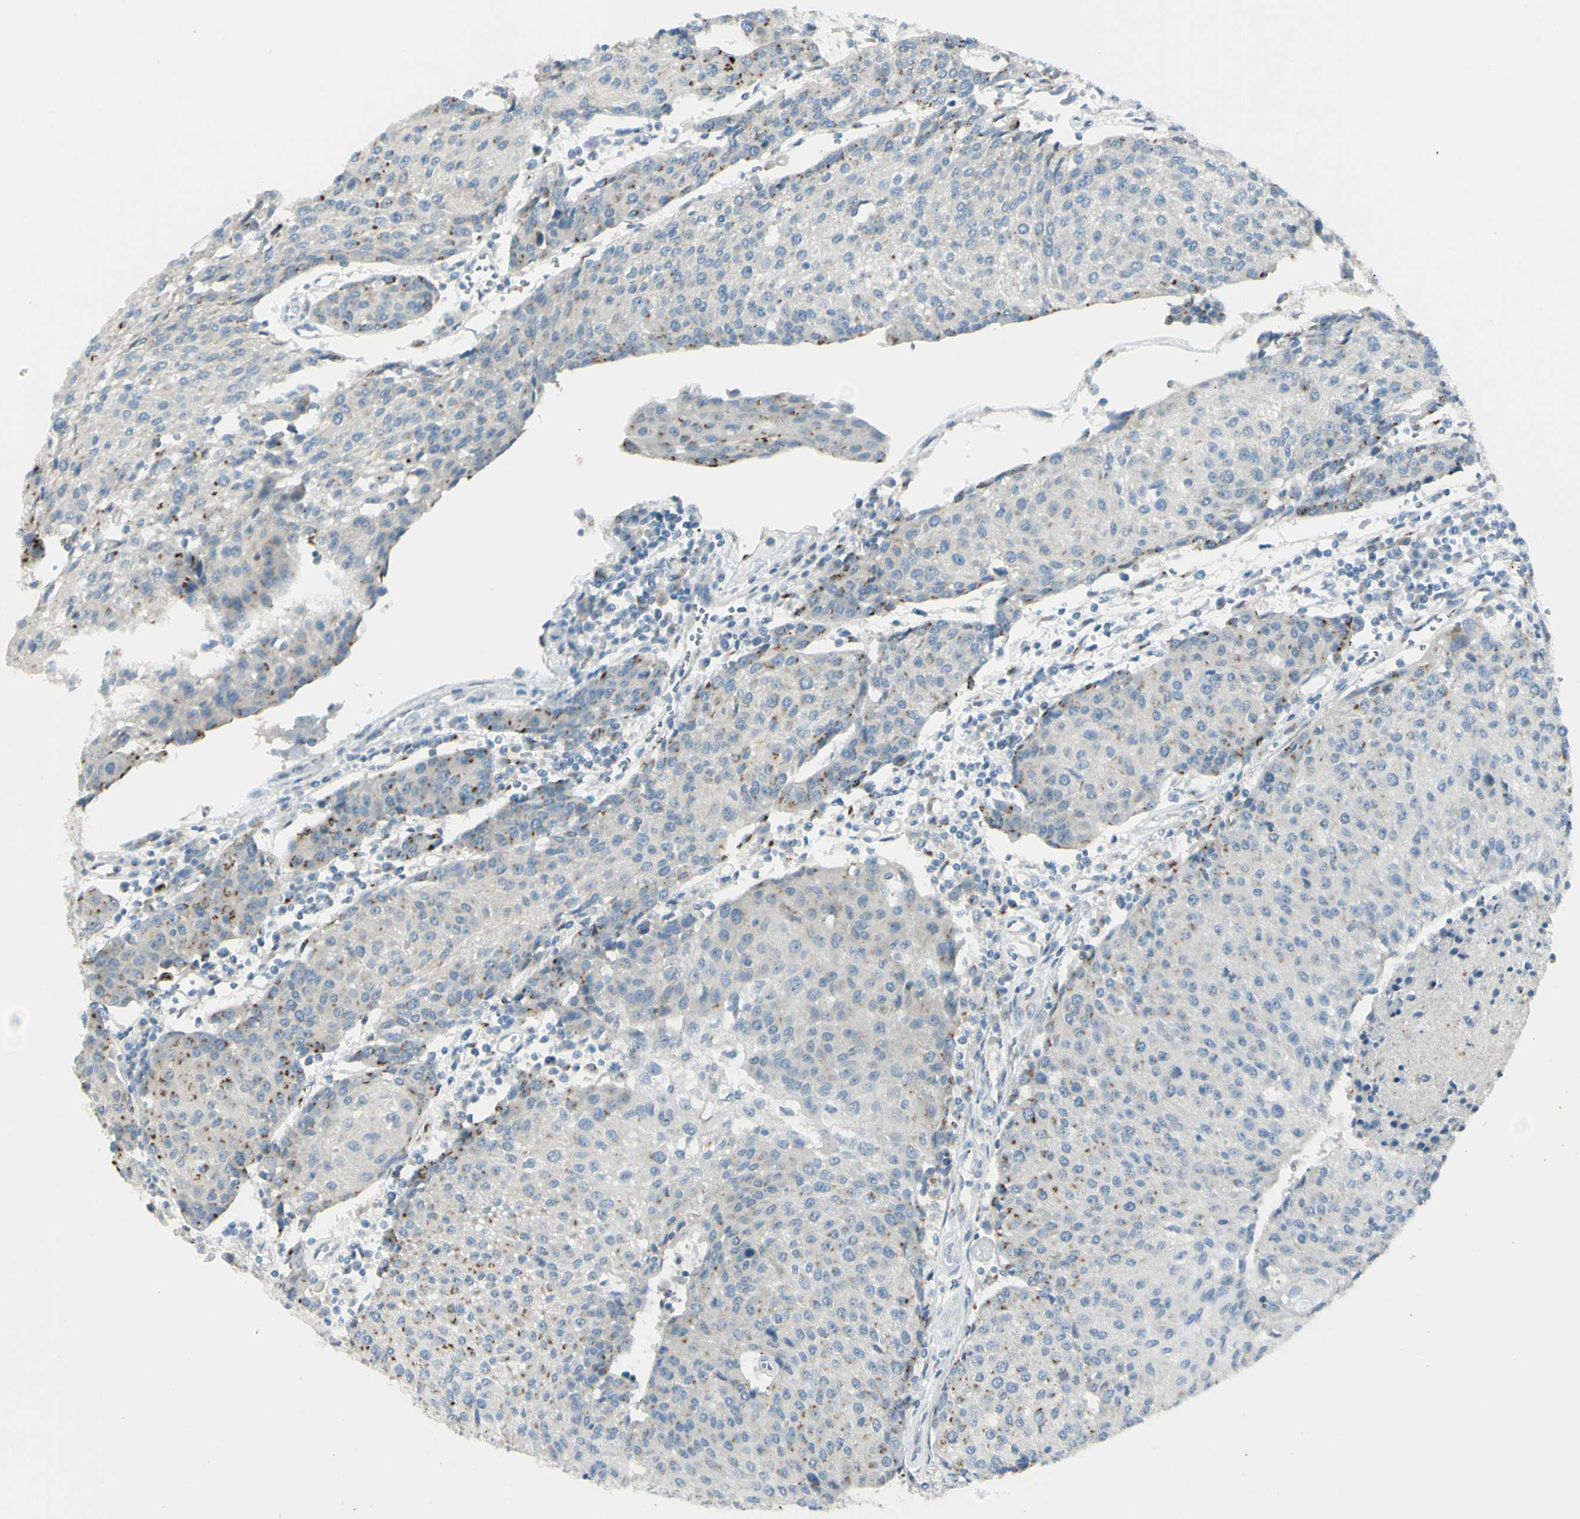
{"staining": {"intensity": "moderate", "quantity": "25%-75%", "location": "cytoplasmic/membranous"}, "tissue": "urothelial cancer", "cell_type": "Tumor cells", "image_type": "cancer", "snomed": [{"axis": "morphology", "description": "Urothelial carcinoma, High grade"}, {"axis": "topography", "description": "Urinary bladder"}], "caption": "Approximately 25%-75% of tumor cells in human urothelial carcinoma (high-grade) show moderate cytoplasmic/membranous protein positivity as visualized by brown immunohistochemical staining.", "gene": "B4GALT1", "patient": {"sex": "female", "age": 85}}